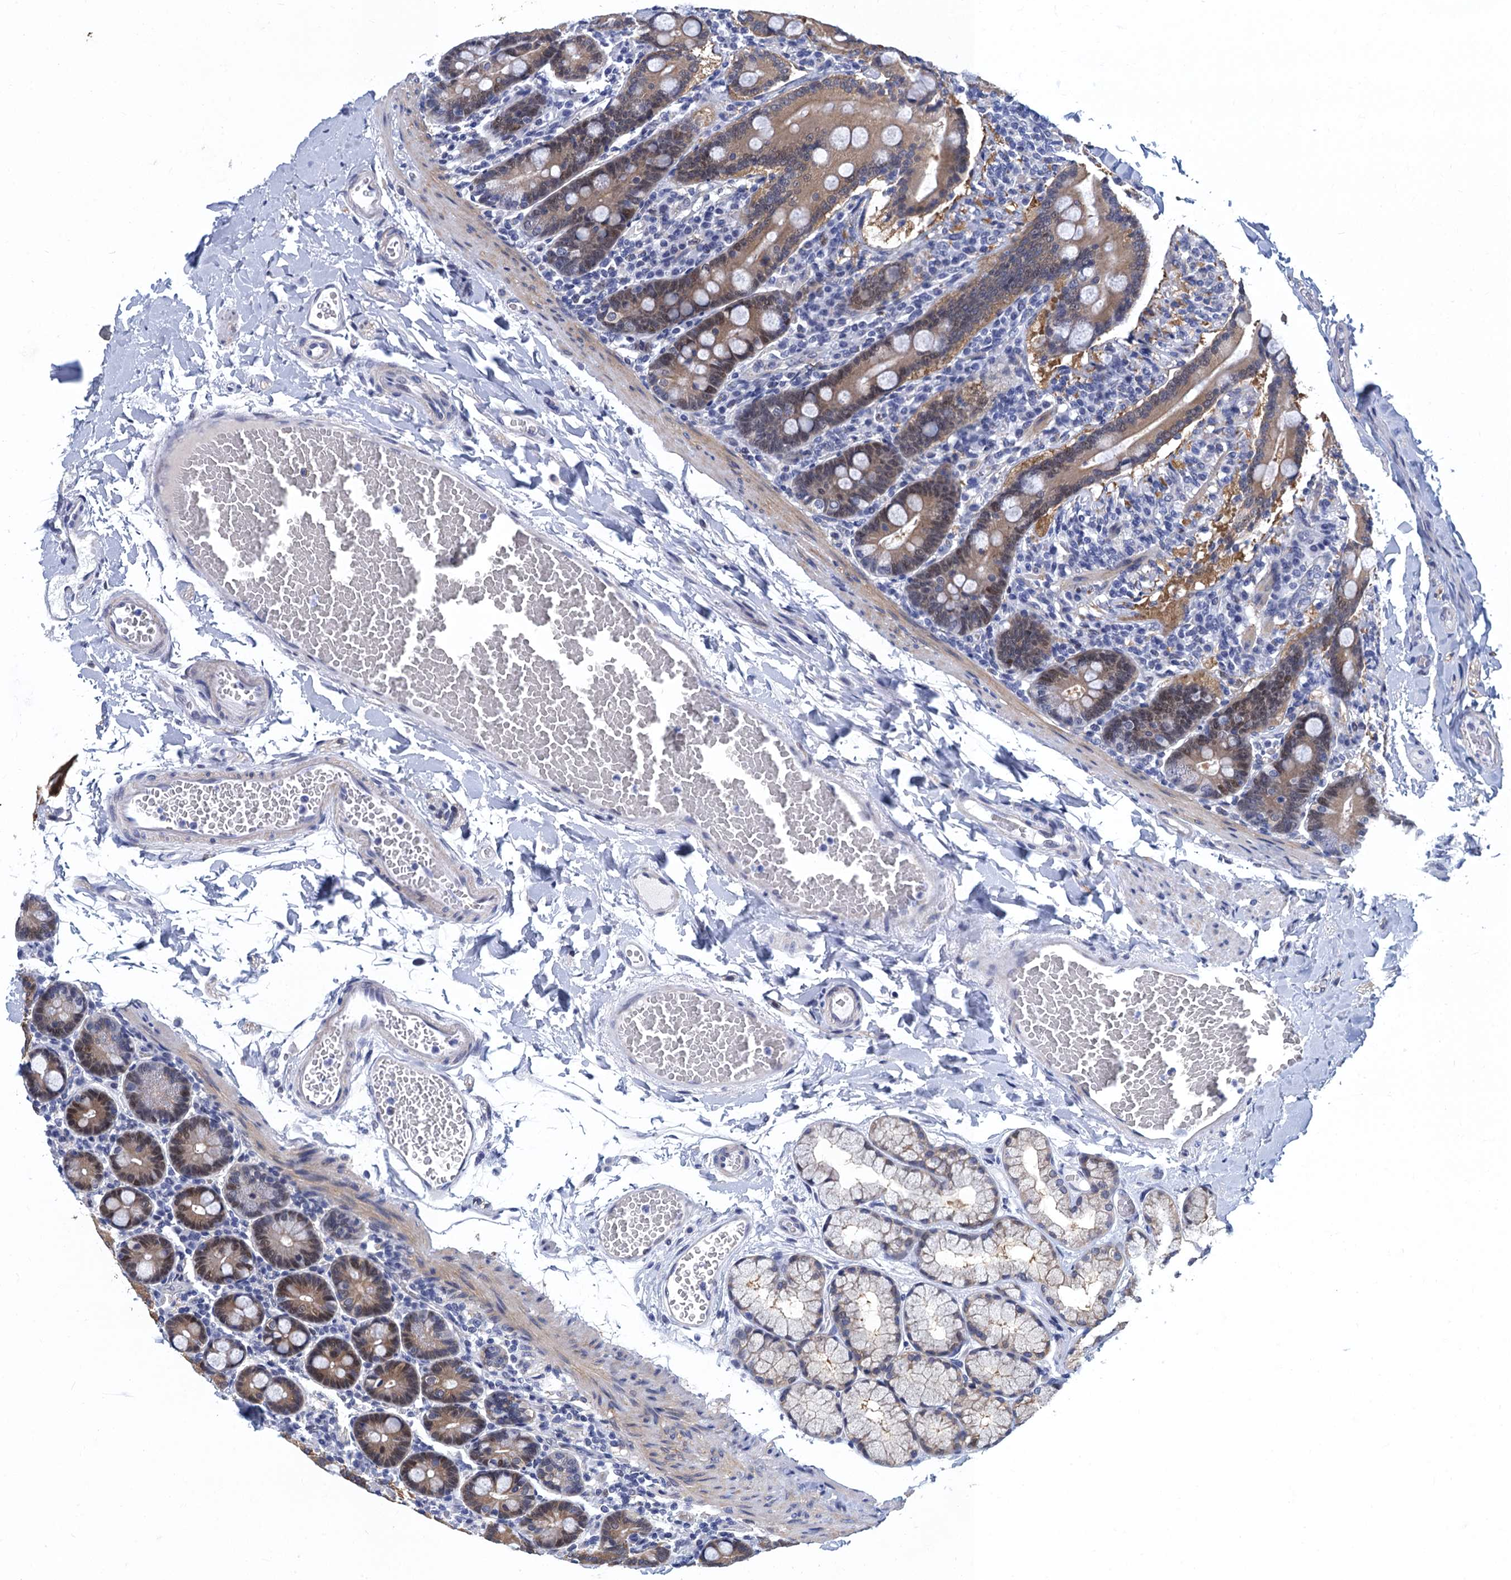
{"staining": {"intensity": "weak", "quantity": ">75%", "location": "cytoplasmic/membranous,nuclear"}, "tissue": "duodenum", "cell_type": "Glandular cells", "image_type": "normal", "snomed": [{"axis": "morphology", "description": "Normal tissue, NOS"}, {"axis": "topography", "description": "Duodenum"}], "caption": "Brown immunohistochemical staining in normal human duodenum displays weak cytoplasmic/membranous,nuclear expression in approximately >75% of glandular cells.", "gene": "GINS3", "patient": {"sex": "male", "age": 54}}